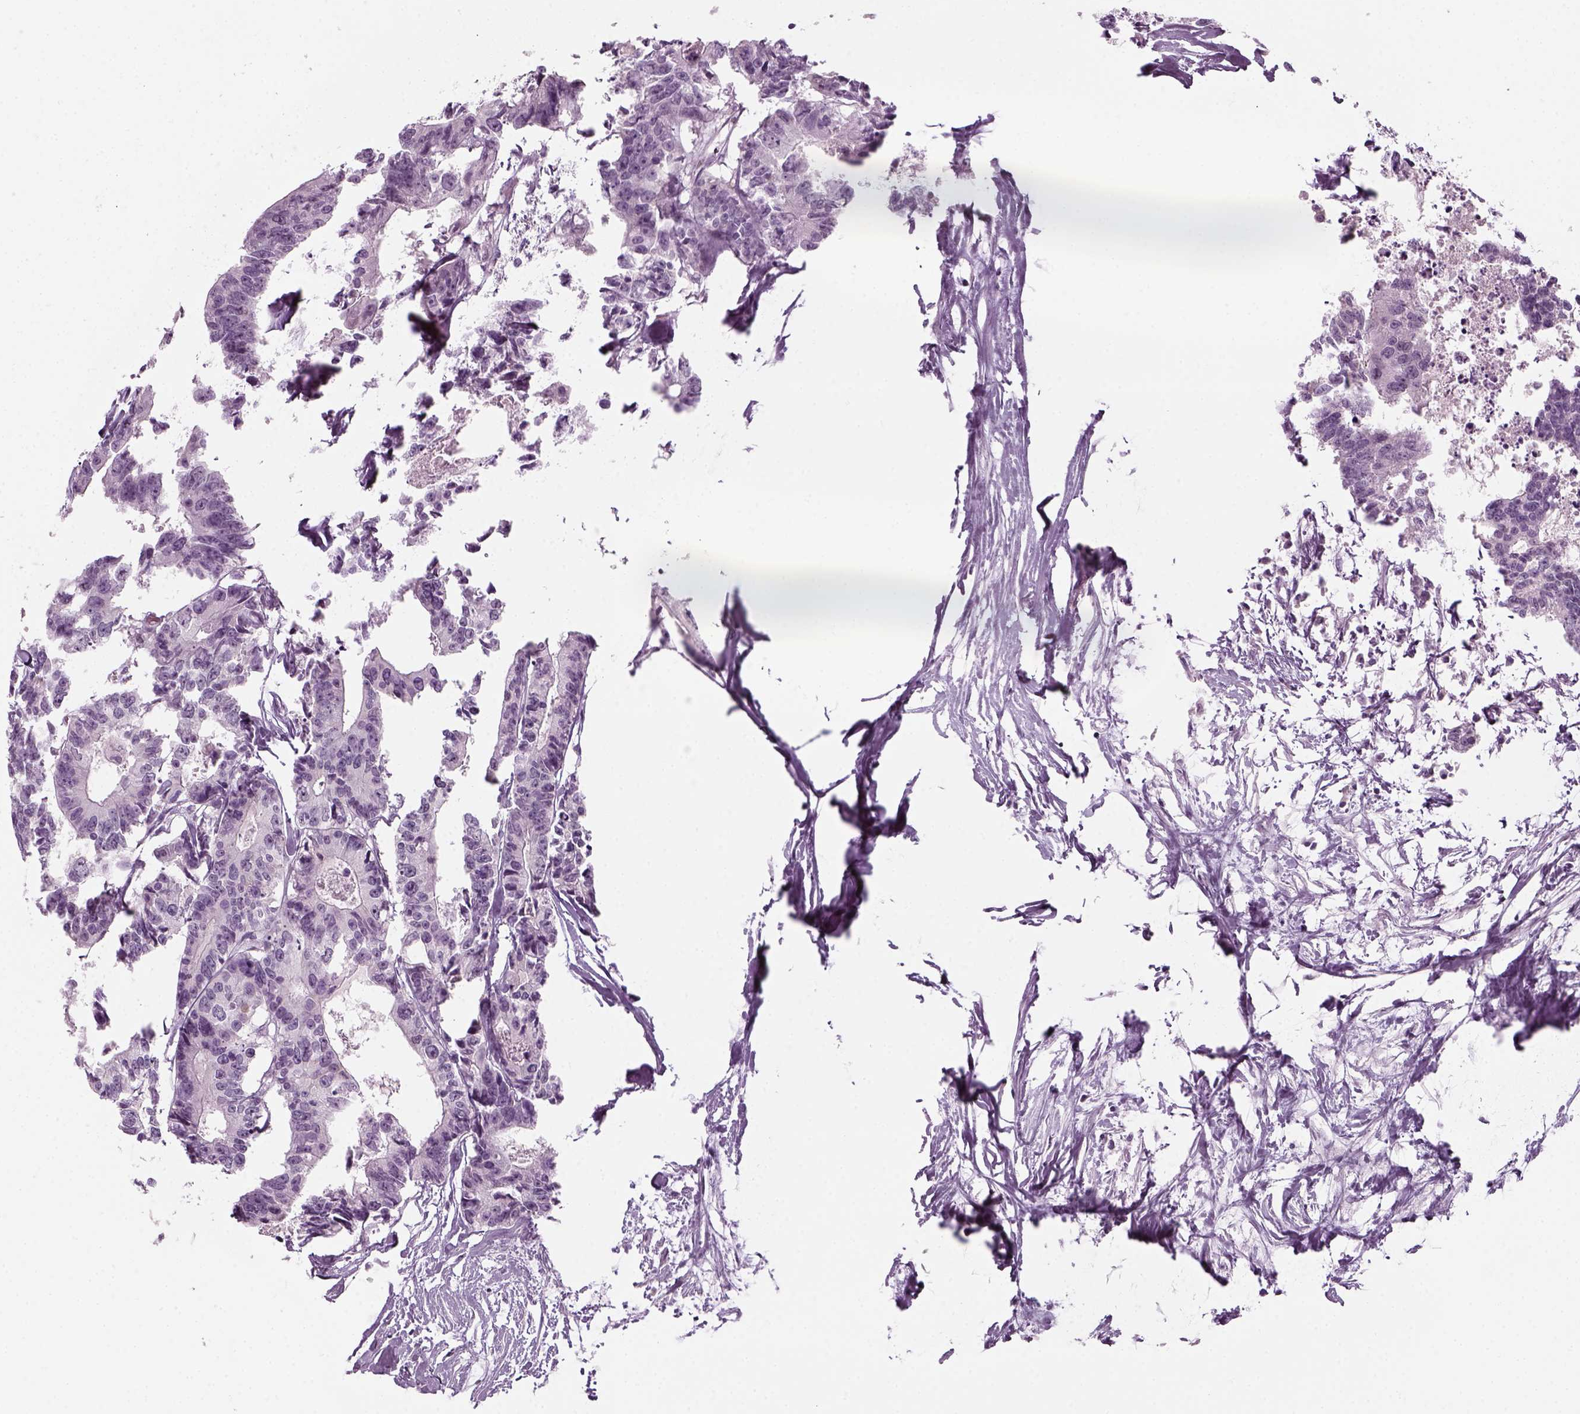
{"staining": {"intensity": "negative", "quantity": "none", "location": "none"}, "tissue": "colorectal cancer", "cell_type": "Tumor cells", "image_type": "cancer", "snomed": [{"axis": "morphology", "description": "Adenocarcinoma, NOS"}, {"axis": "topography", "description": "Rectum"}], "caption": "Immunohistochemistry micrograph of colorectal adenocarcinoma stained for a protein (brown), which reveals no positivity in tumor cells.", "gene": "KRT75", "patient": {"sex": "male", "age": 57}}